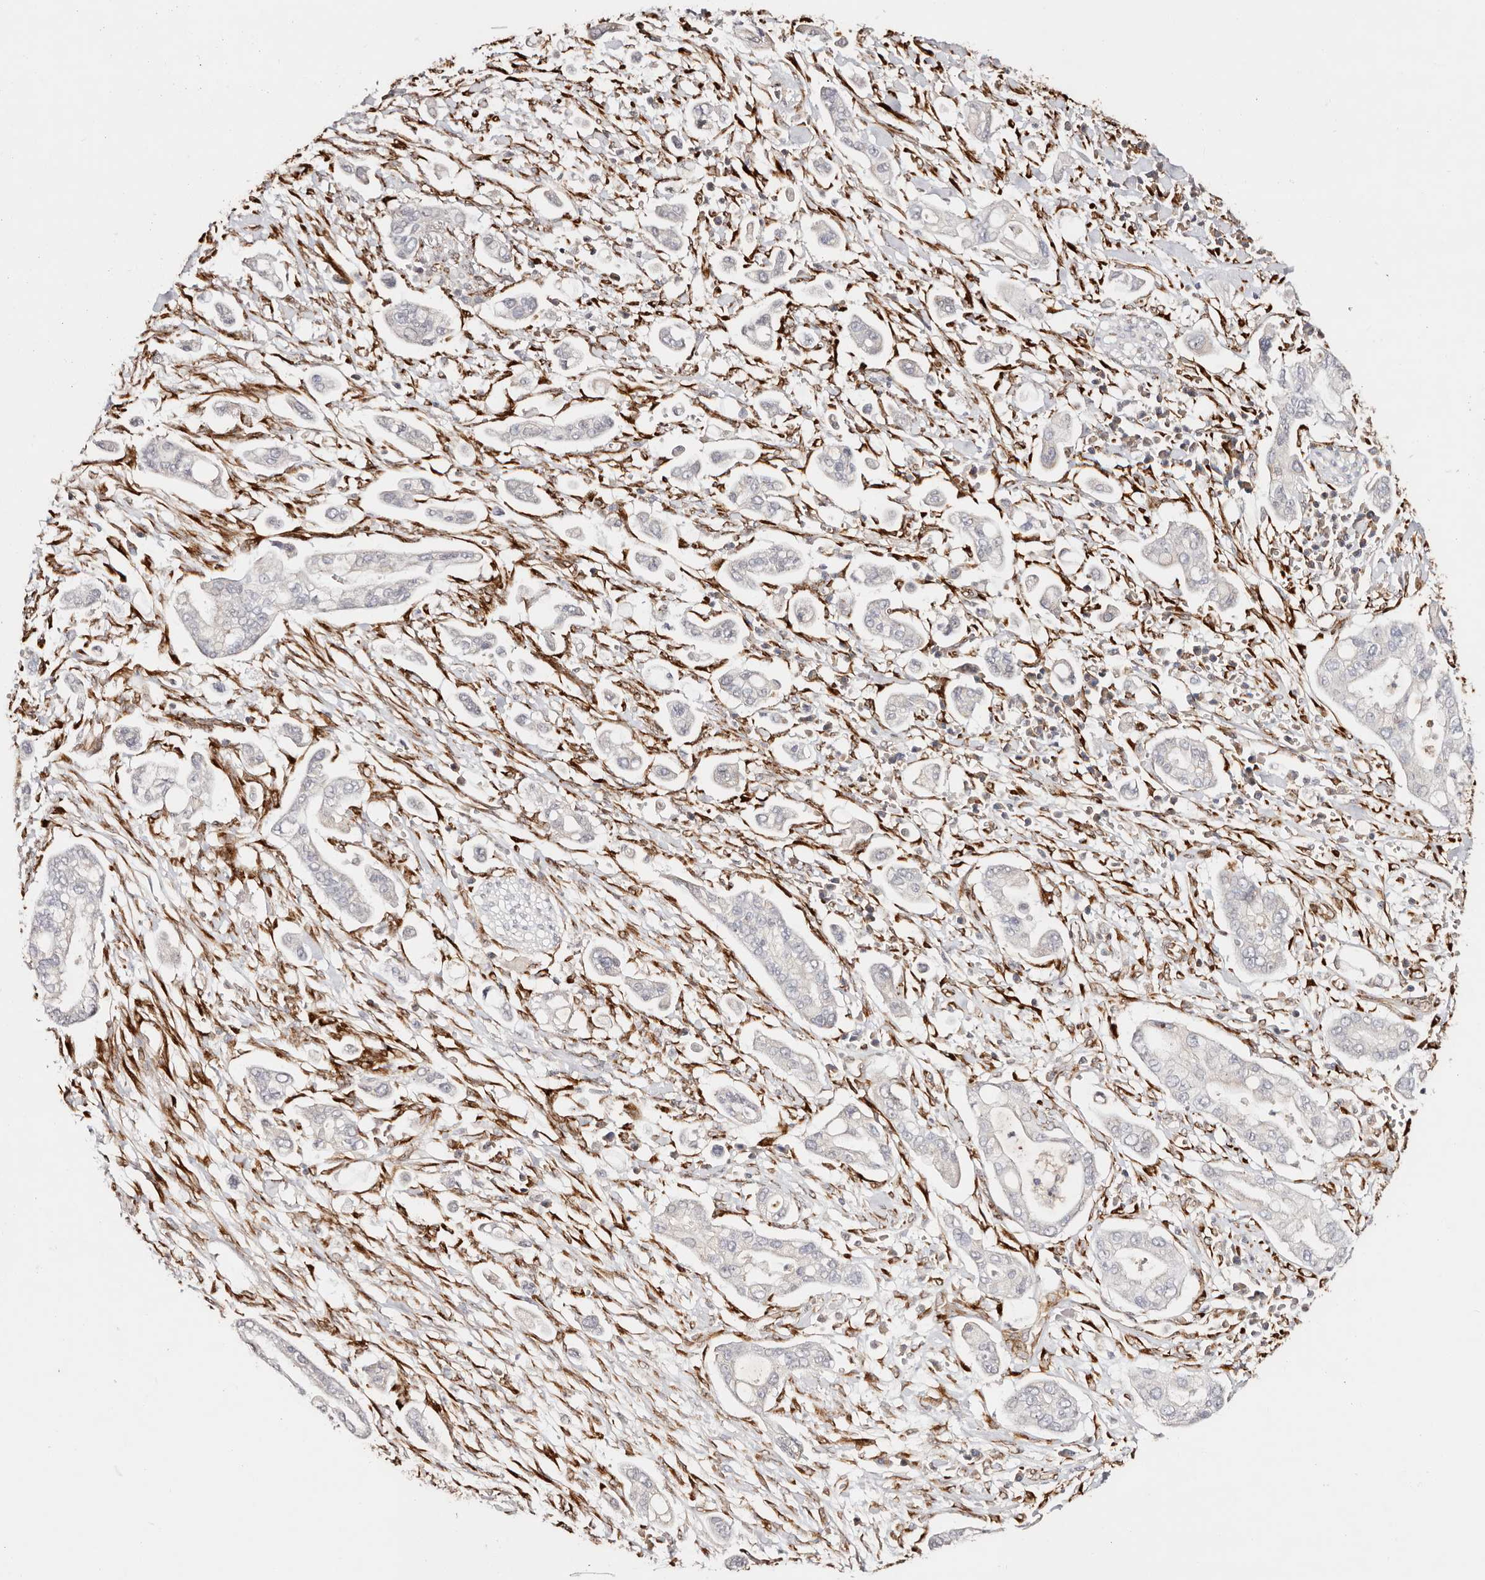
{"staining": {"intensity": "negative", "quantity": "none", "location": "none"}, "tissue": "pancreatic cancer", "cell_type": "Tumor cells", "image_type": "cancer", "snomed": [{"axis": "morphology", "description": "Adenocarcinoma, NOS"}, {"axis": "topography", "description": "Pancreas"}], "caption": "Micrograph shows no protein positivity in tumor cells of adenocarcinoma (pancreatic) tissue.", "gene": "SERPINH1", "patient": {"sex": "male", "age": 68}}